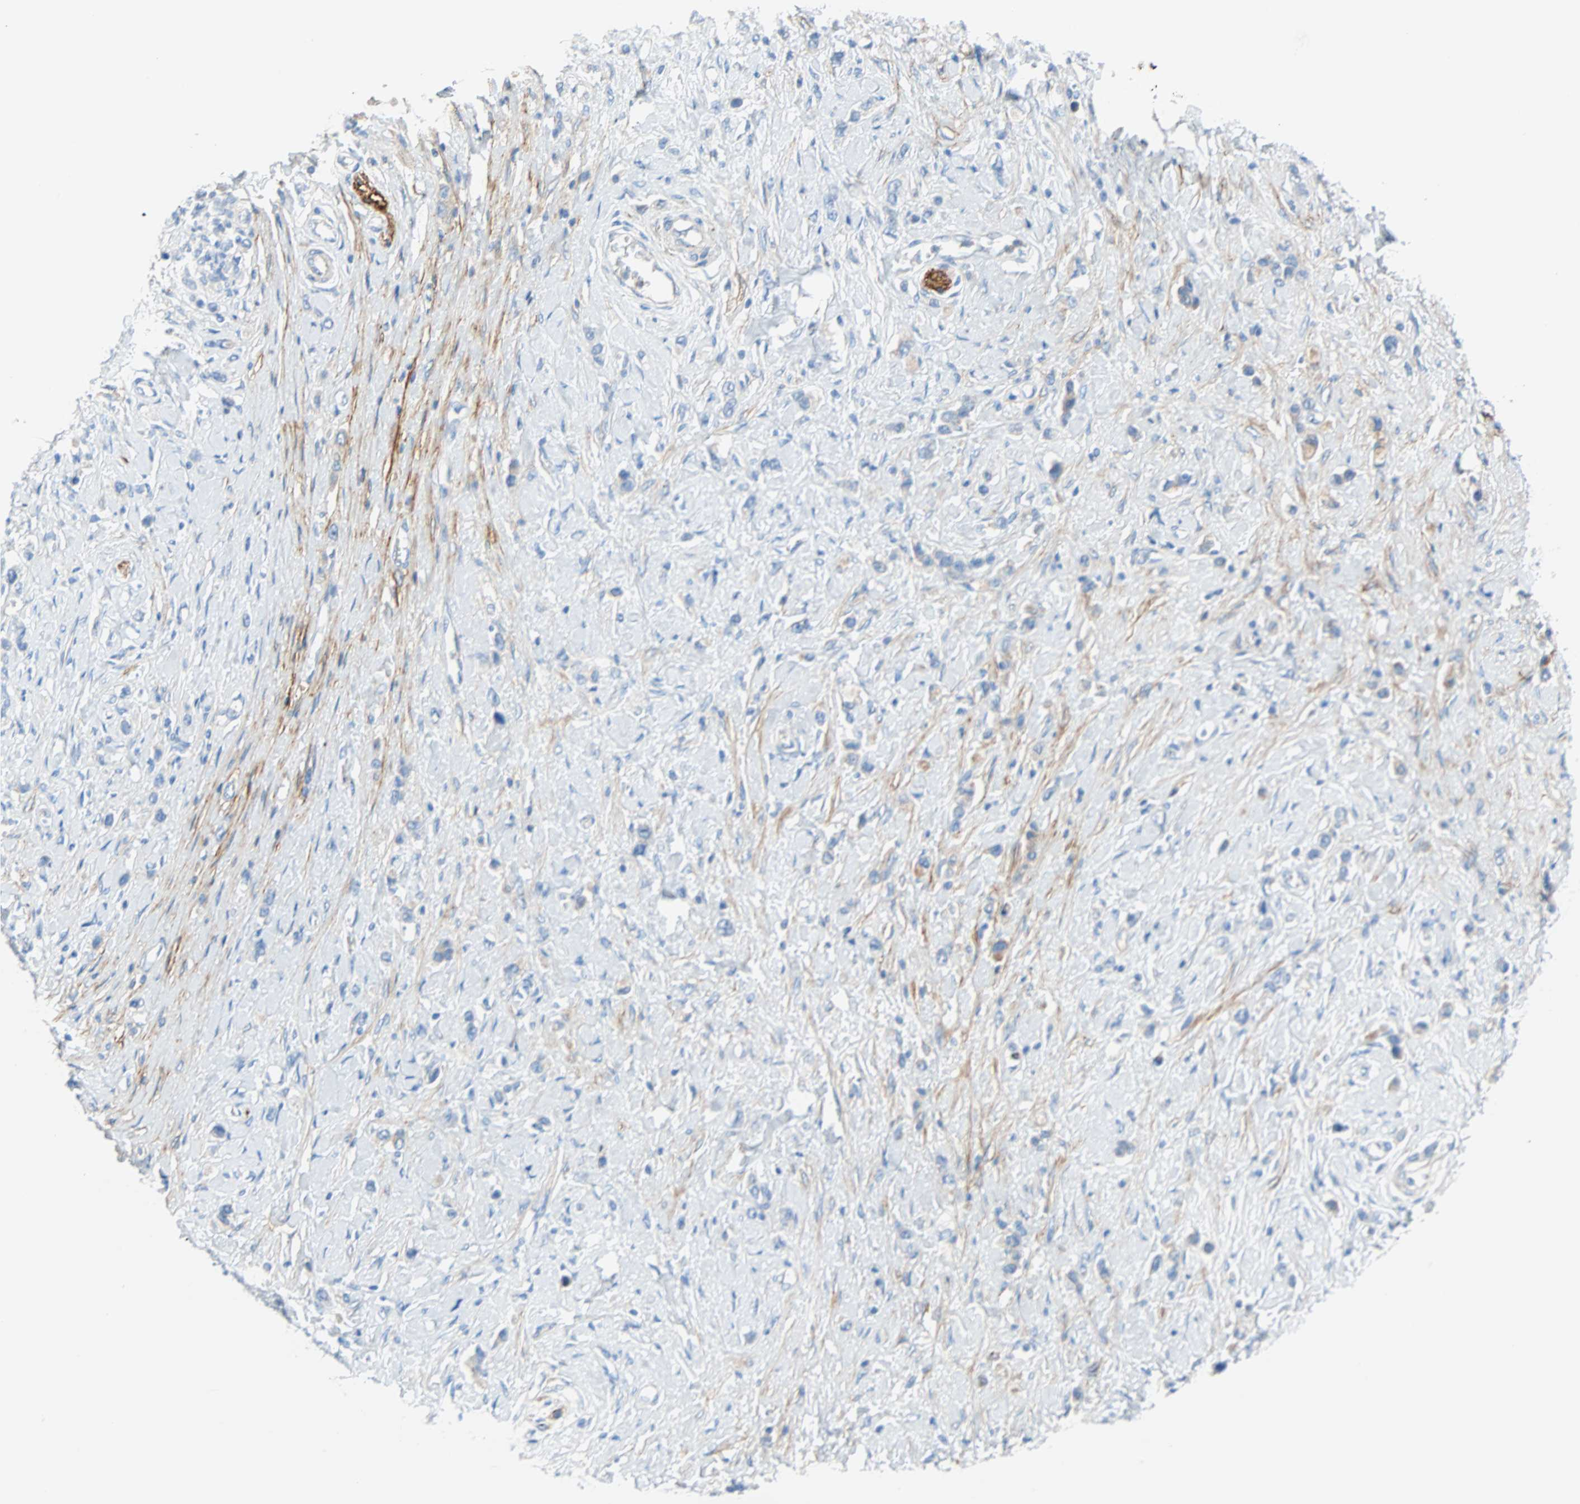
{"staining": {"intensity": "negative", "quantity": "none", "location": "none"}, "tissue": "stomach cancer", "cell_type": "Tumor cells", "image_type": "cancer", "snomed": [{"axis": "morphology", "description": "Normal tissue, NOS"}, {"axis": "morphology", "description": "Adenocarcinoma, NOS"}, {"axis": "topography", "description": "Stomach, upper"}, {"axis": "topography", "description": "Stomach"}], "caption": "High power microscopy photomicrograph of an IHC photomicrograph of adenocarcinoma (stomach), revealing no significant staining in tumor cells. (Stains: DAB immunohistochemistry (IHC) with hematoxylin counter stain, Microscopy: brightfield microscopy at high magnification).", "gene": "PDPN", "patient": {"sex": "female", "age": 65}}